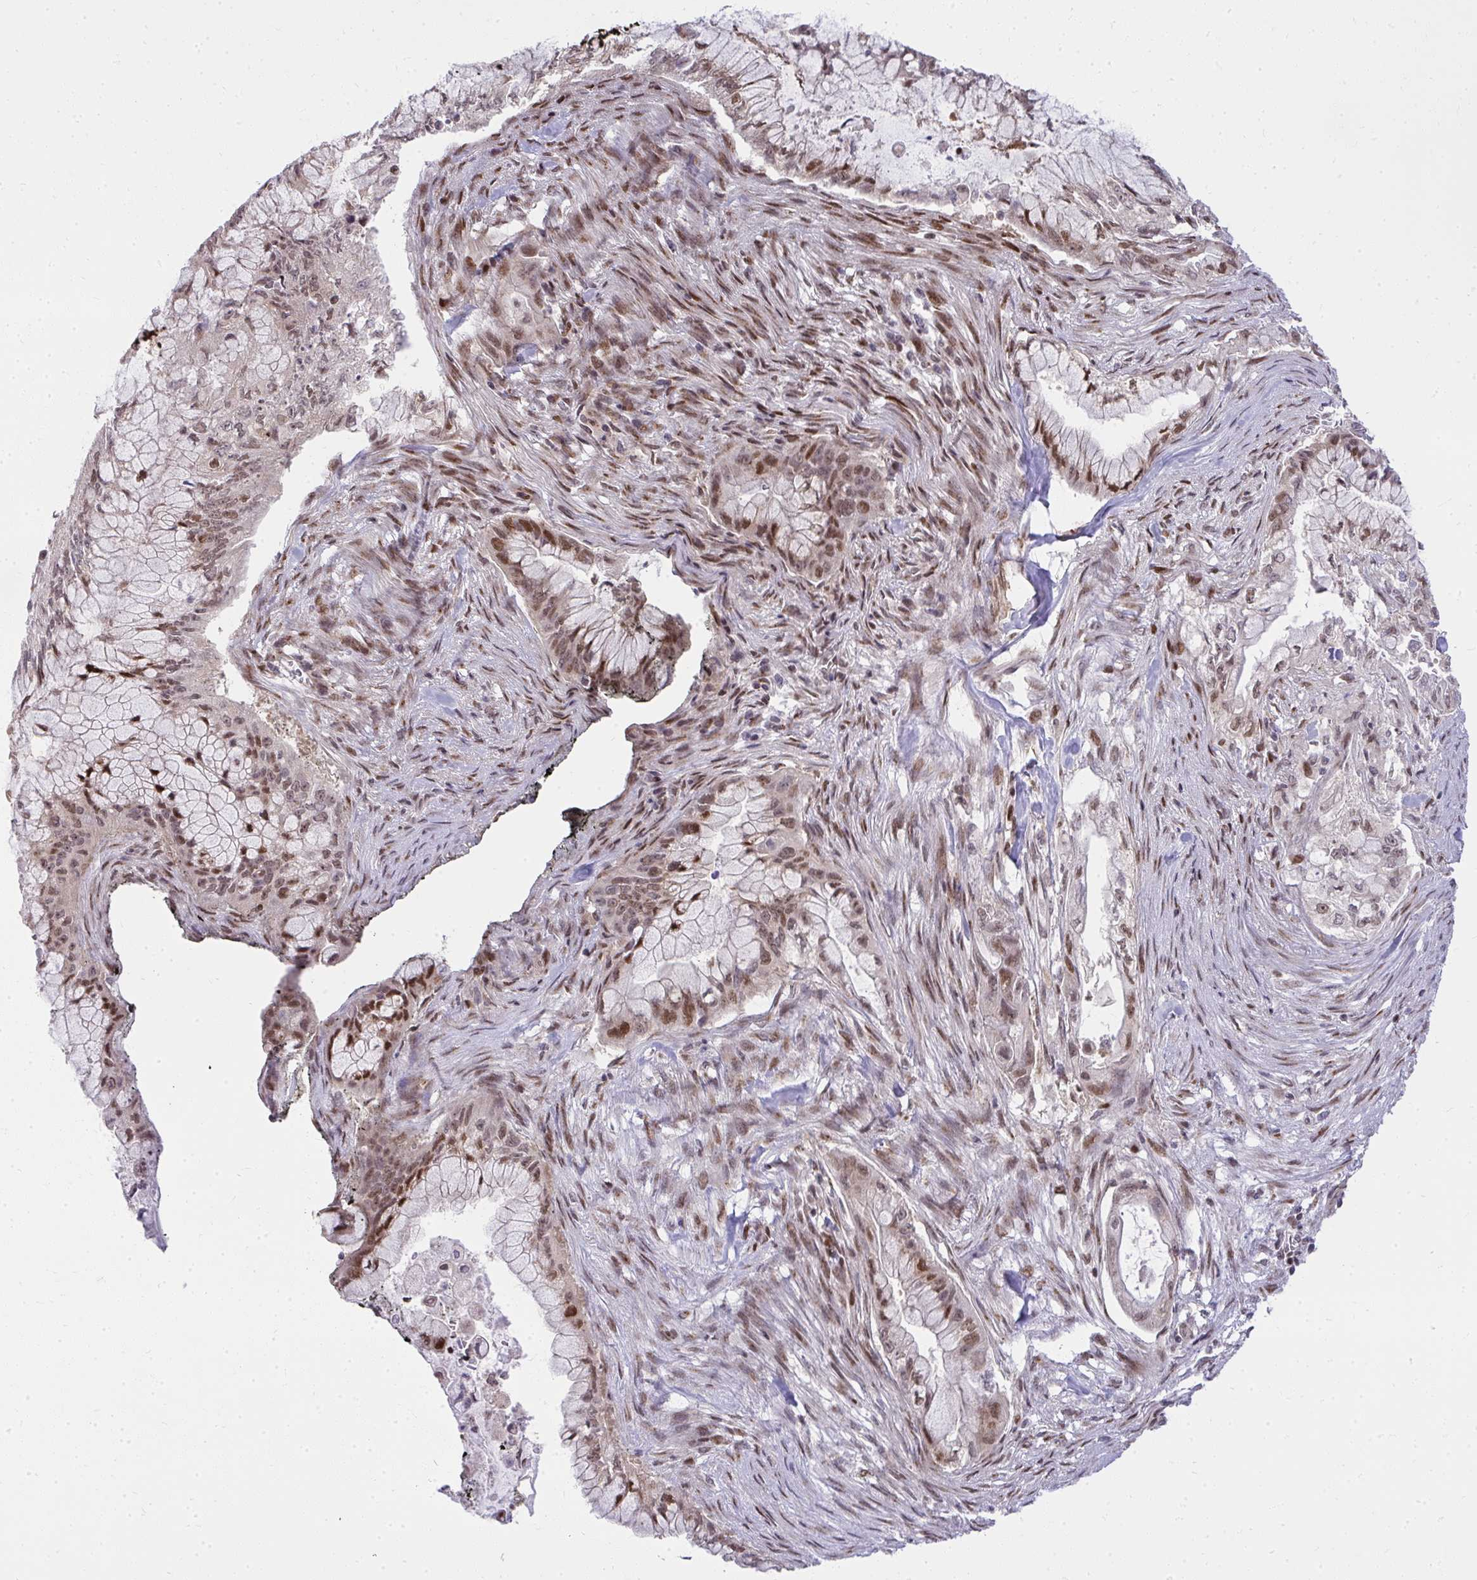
{"staining": {"intensity": "moderate", "quantity": "25%-75%", "location": "nuclear"}, "tissue": "pancreatic cancer", "cell_type": "Tumor cells", "image_type": "cancer", "snomed": [{"axis": "morphology", "description": "Adenocarcinoma, NOS"}, {"axis": "topography", "description": "Pancreas"}], "caption": "A photomicrograph of human adenocarcinoma (pancreatic) stained for a protein demonstrates moderate nuclear brown staining in tumor cells. (IHC, brightfield microscopy, high magnification).", "gene": "PIGY", "patient": {"sex": "male", "age": 48}}